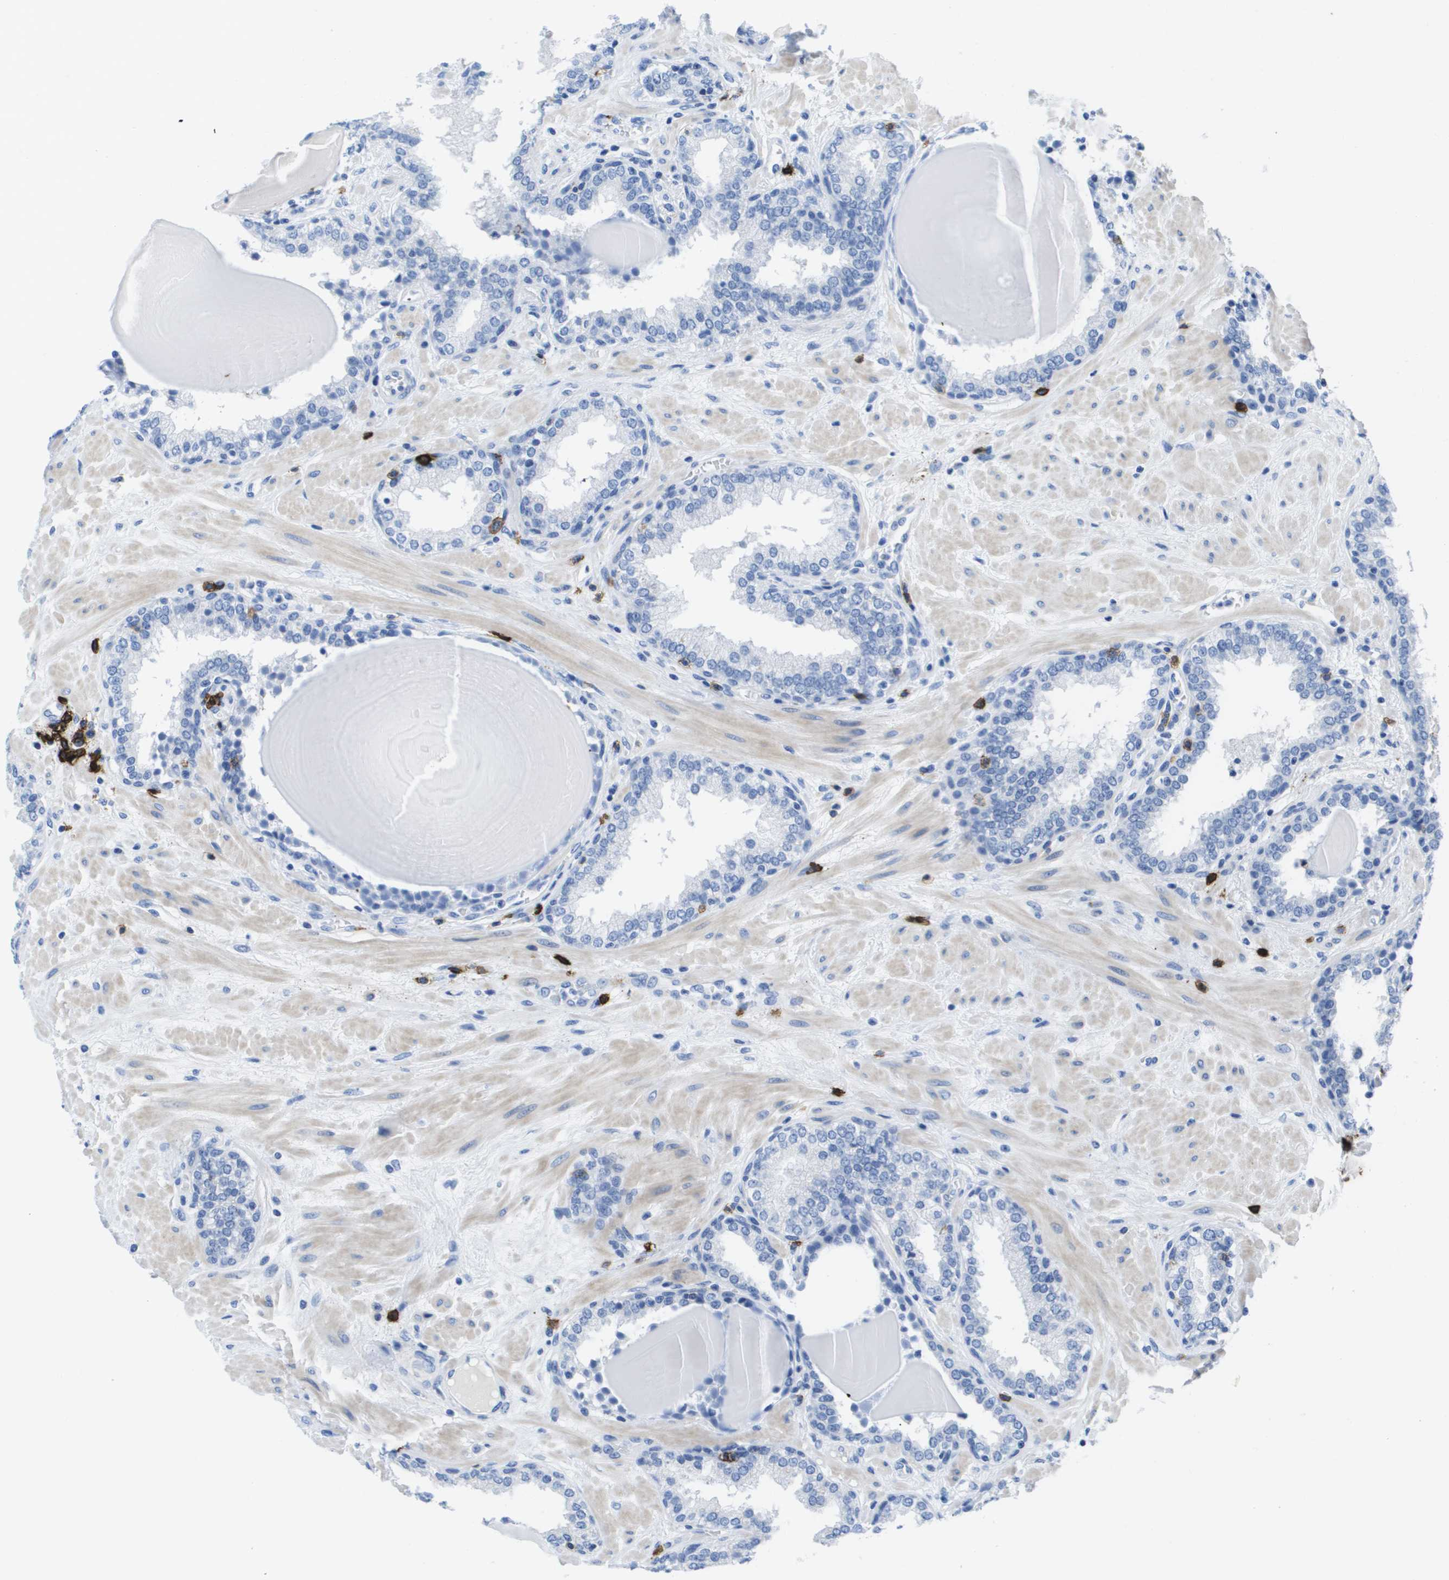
{"staining": {"intensity": "negative", "quantity": "none", "location": "none"}, "tissue": "prostate", "cell_type": "Glandular cells", "image_type": "normal", "snomed": [{"axis": "morphology", "description": "Normal tissue, NOS"}, {"axis": "topography", "description": "Prostate"}], "caption": "Immunohistochemical staining of unremarkable prostate demonstrates no significant expression in glandular cells. (DAB immunohistochemistry with hematoxylin counter stain).", "gene": "MS4A1", "patient": {"sex": "male", "age": 51}}